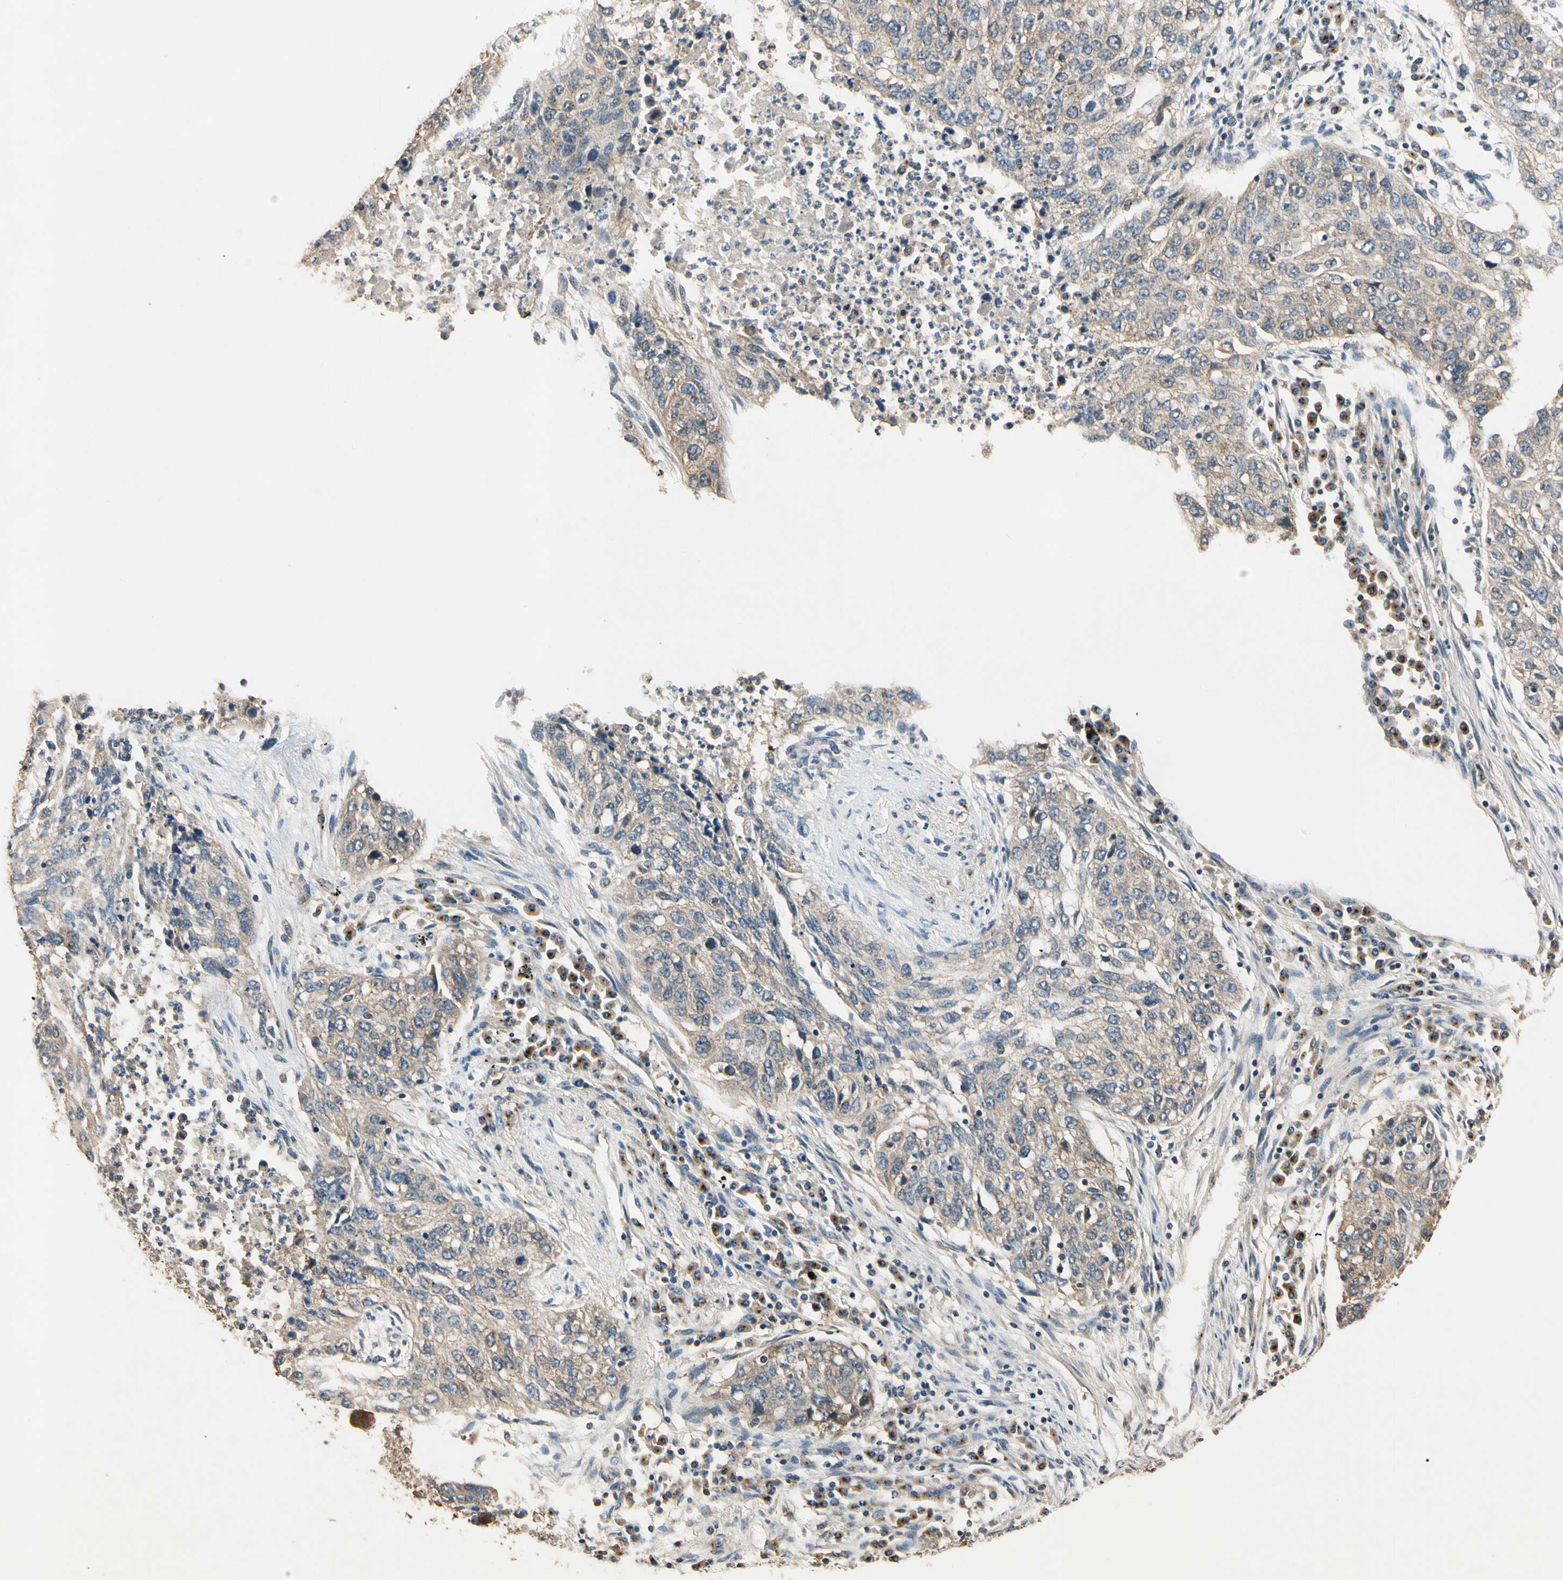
{"staining": {"intensity": "weak", "quantity": ">75%", "location": "cytoplasmic/membranous"}, "tissue": "lung cancer", "cell_type": "Tumor cells", "image_type": "cancer", "snomed": [{"axis": "morphology", "description": "Squamous cell carcinoma, NOS"}, {"axis": "topography", "description": "Lung"}], "caption": "High-magnification brightfield microscopy of lung squamous cell carcinoma stained with DAB (3,3'-diaminobenzidine) (brown) and counterstained with hematoxylin (blue). tumor cells exhibit weak cytoplasmic/membranous positivity is present in approximately>75% of cells.", "gene": "AKAP9", "patient": {"sex": "female", "age": 63}}